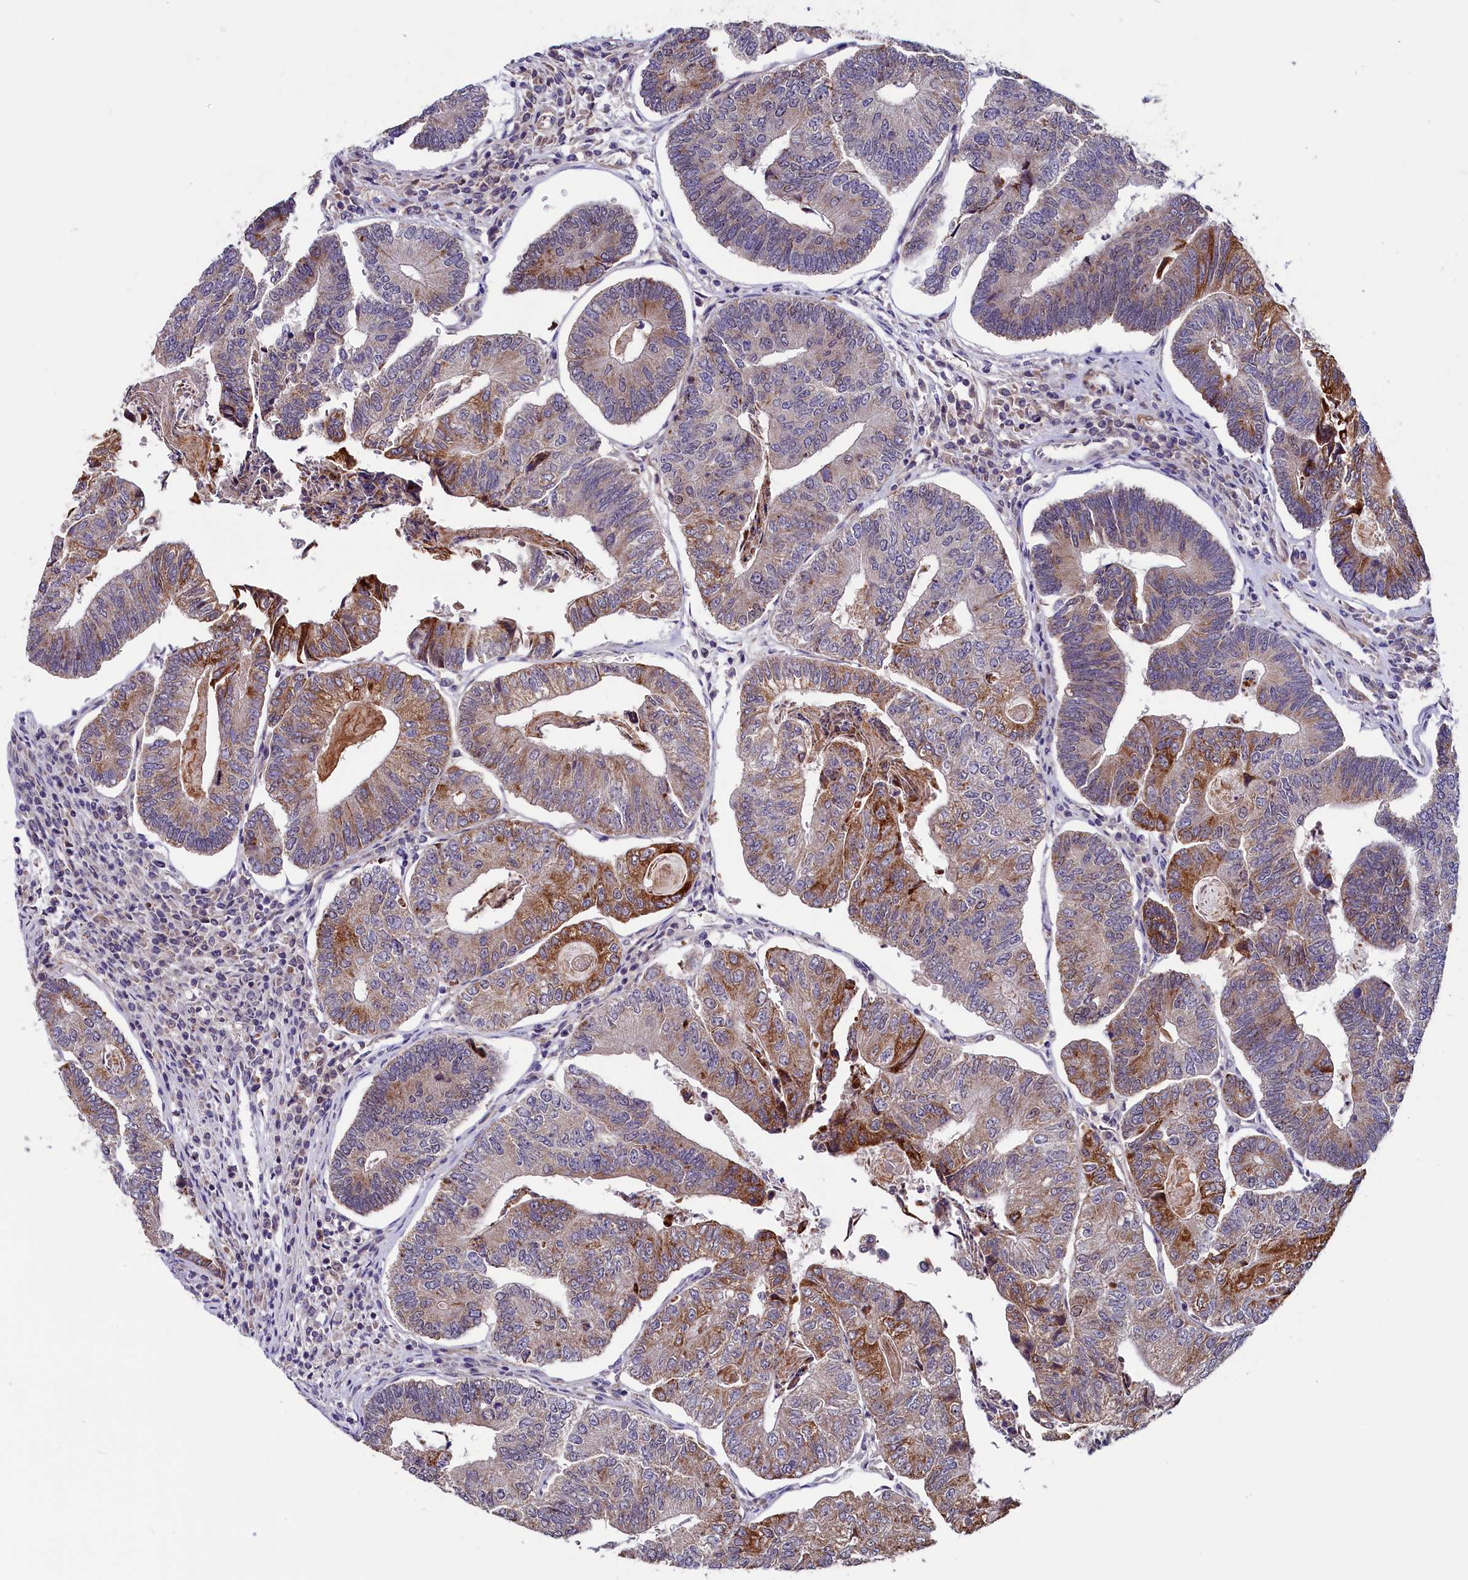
{"staining": {"intensity": "moderate", "quantity": ">75%", "location": "cytoplasmic/membranous"}, "tissue": "colorectal cancer", "cell_type": "Tumor cells", "image_type": "cancer", "snomed": [{"axis": "morphology", "description": "Adenocarcinoma, NOS"}, {"axis": "topography", "description": "Colon"}], "caption": "Human colorectal adenocarcinoma stained with a brown dye demonstrates moderate cytoplasmic/membranous positive staining in approximately >75% of tumor cells.", "gene": "SLC39A6", "patient": {"sex": "female", "age": 67}}